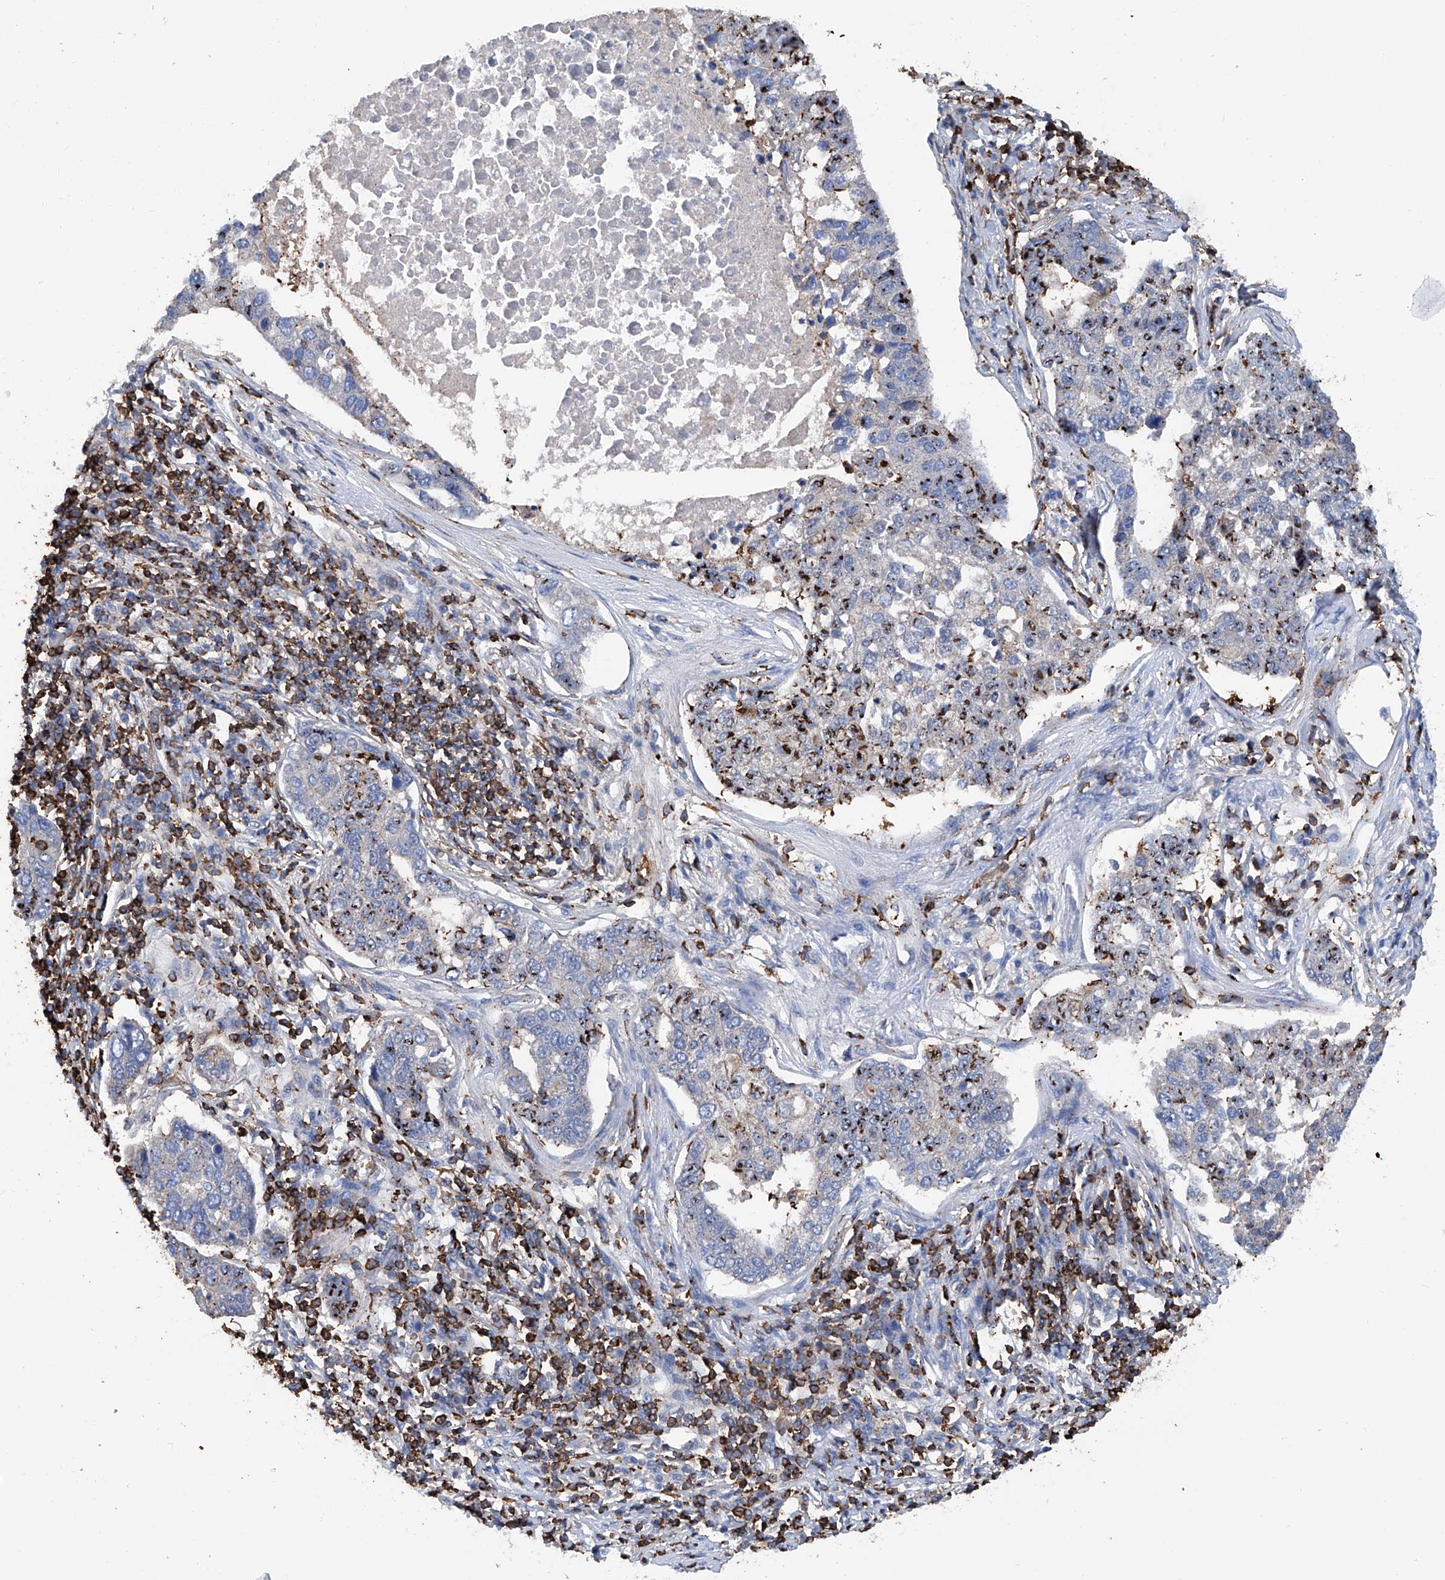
{"staining": {"intensity": "moderate", "quantity": ">75%", "location": "nuclear"}, "tissue": "pancreatic cancer", "cell_type": "Tumor cells", "image_type": "cancer", "snomed": [{"axis": "morphology", "description": "Adenocarcinoma, NOS"}, {"axis": "topography", "description": "Pancreas"}], "caption": "A histopathology image of adenocarcinoma (pancreatic) stained for a protein displays moderate nuclear brown staining in tumor cells.", "gene": "ZNF484", "patient": {"sex": "female", "age": 61}}